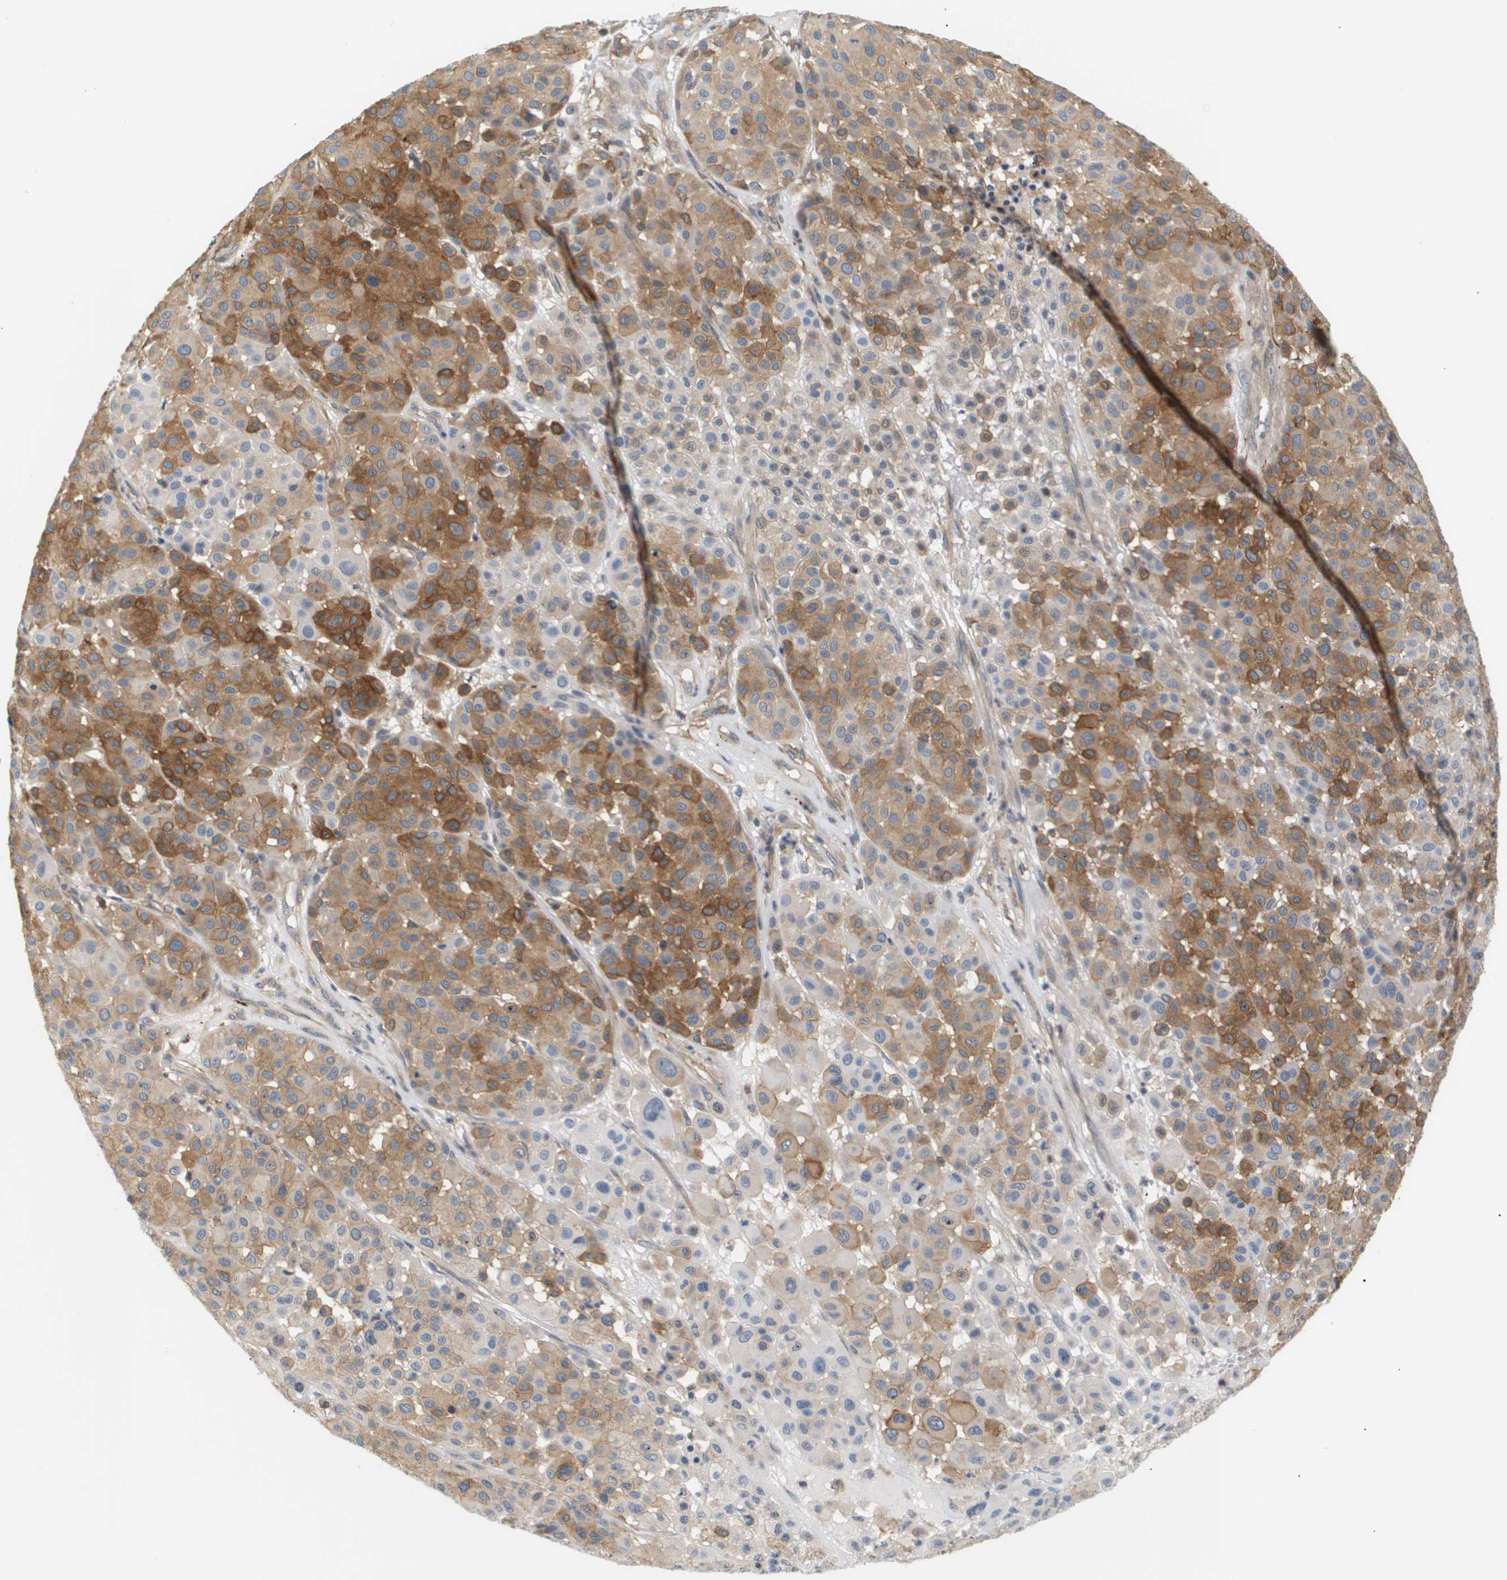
{"staining": {"intensity": "moderate", "quantity": "25%-75%", "location": "cytoplasmic/membranous"}, "tissue": "melanoma", "cell_type": "Tumor cells", "image_type": "cancer", "snomed": [{"axis": "morphology", "description": "Malignant melanoma, Metastatic site"}, {"axis": "topography", "description": "Soft tissue"}], "caption": "An immunohistochemistry (IHC) photomicrograph of tumor tissue is shown. Protein staining in brown highlights moderate cytoplasmic/membranous positivity in malignant melanoma (metastatic site) within tumor cells.", "gene": "CORO2B", "patient": {"sex": "male", "age": 41}}